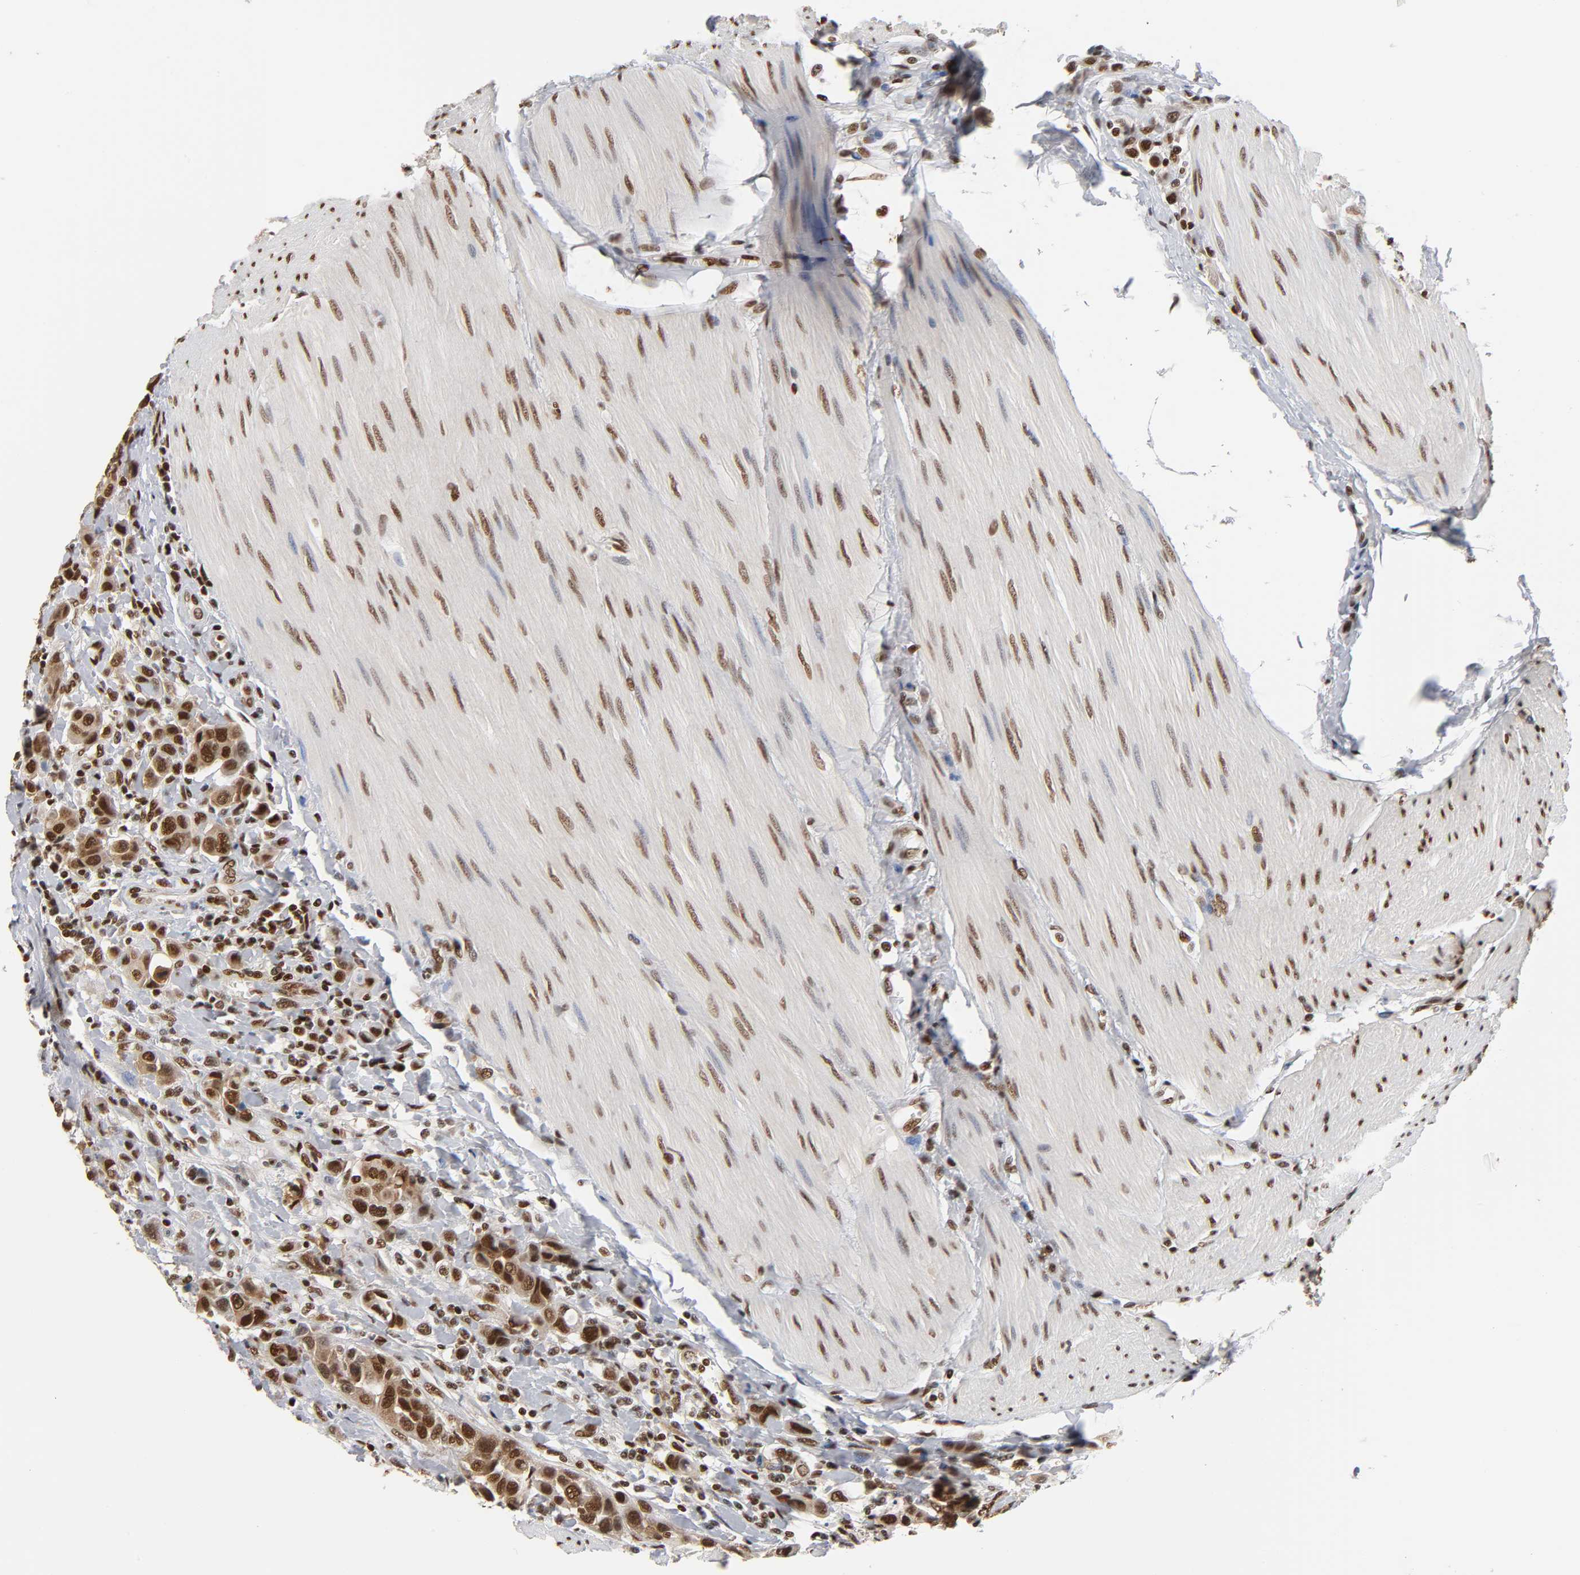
{"staining": {"intensity": "strong", "quantity": ">75%", "location": "nuclear"}, "tissue": "urothelial cancer", "cell_type": "Tumor cells", "image_type": "cancer", "snomed": [{"axis": "morphology", "description": "Urothelial carcinoma, High grade"}, {"axis": "topography", "description": "Urinary bladder"}], "caption": "A high amount of strong nuclear positivity is identified in approximately >75% of tumor cells in urothelial cancer tissue.", "gene": "ILKAP", "patient": {"sex": "male", "age": 50}}